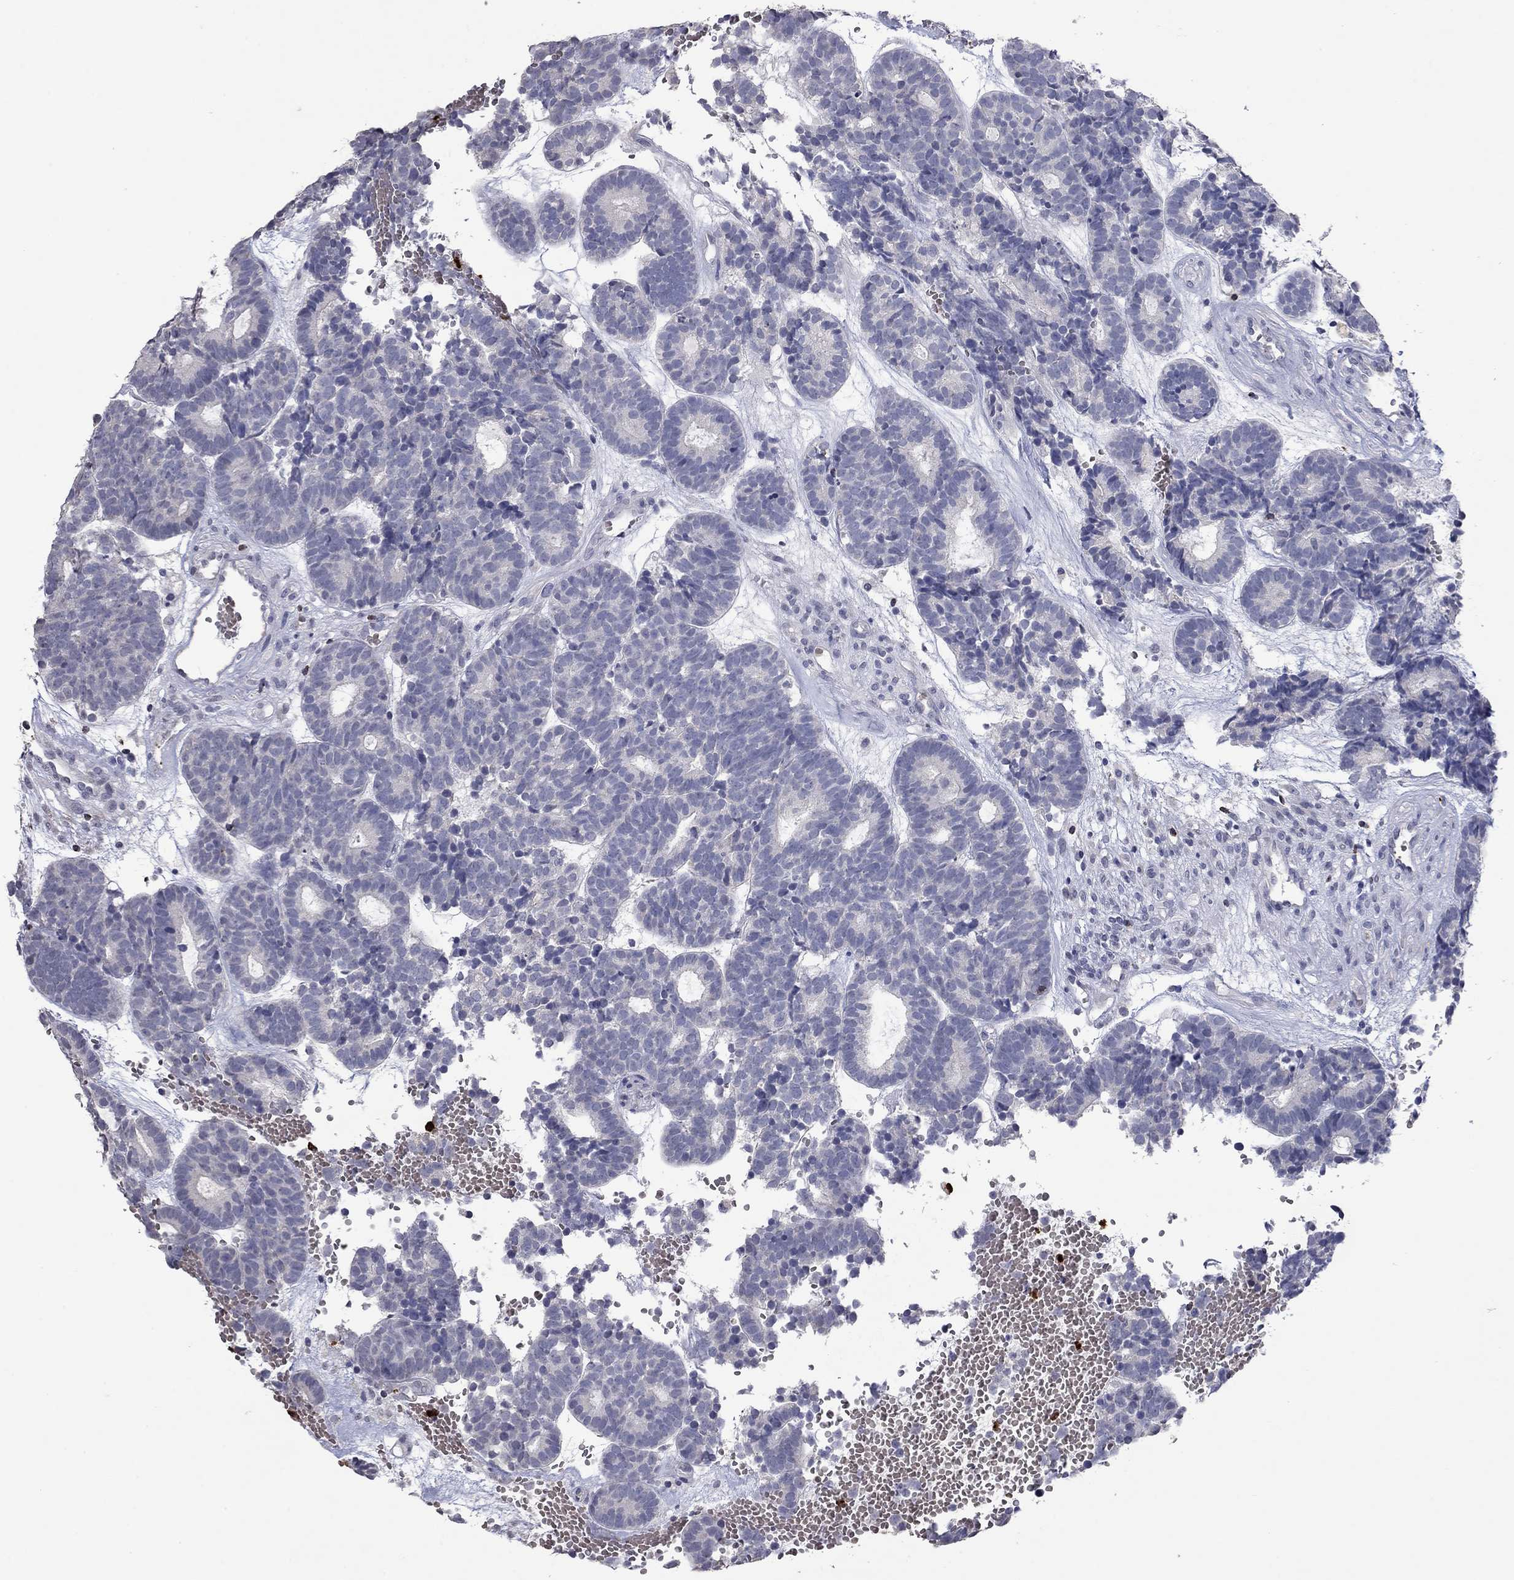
{"staining": {"intensity": "negative", "quantity": "none", "location": "none"}, "tissue": "head and neck cancer", "cell_type": "Tumor cells", "image_type": "cancer", "snomed": [{"axis": "morphology", "description": "Adenocarcinoma, NOS"}, {"axis": "topography", "description": "Head-Neck"}], "caption": "Head and neck cancer was stained to show a protein in brown. There is no significant positivity in tumor cells.", "gene": "CCL5", "patient": {"sex": "female", "age": 81}}